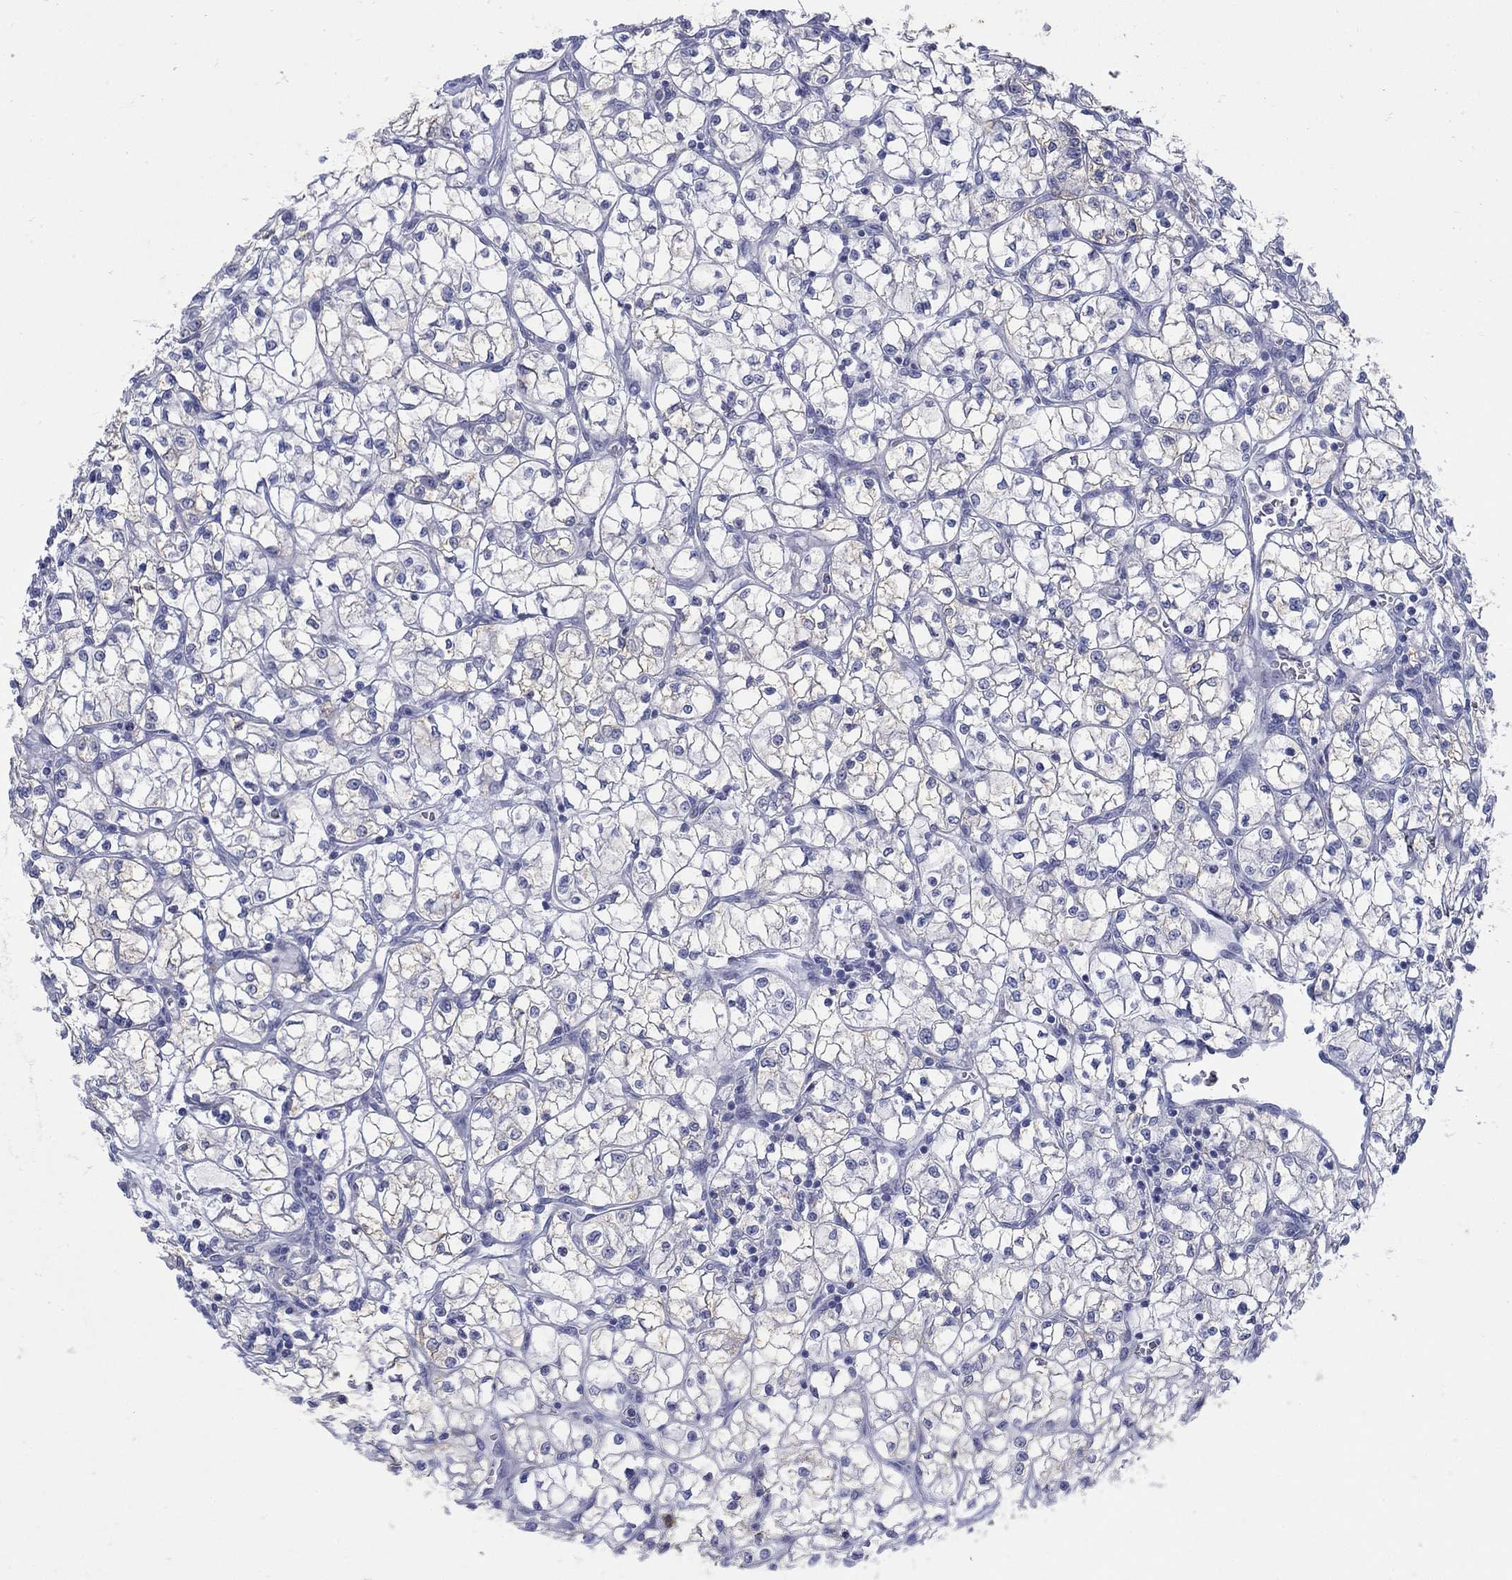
{"staining": {"intensity": "negative", "quantity": "none", "location": "none"}, "tissue": "renal cancer", "cell_type": "Tumor cells", "image_type": "cancer", "snomed": [{"axis": "morphology", "description": "Adenocarcinoma, NOS"}, {"axis": "topography", "description": "Kidney"}], "caption": "An image of renal cancer stained for a protein displays no brown staining in tumor cells.", "gene": "SCCPDH", "patient": {"sex": "female", "age": 64}}